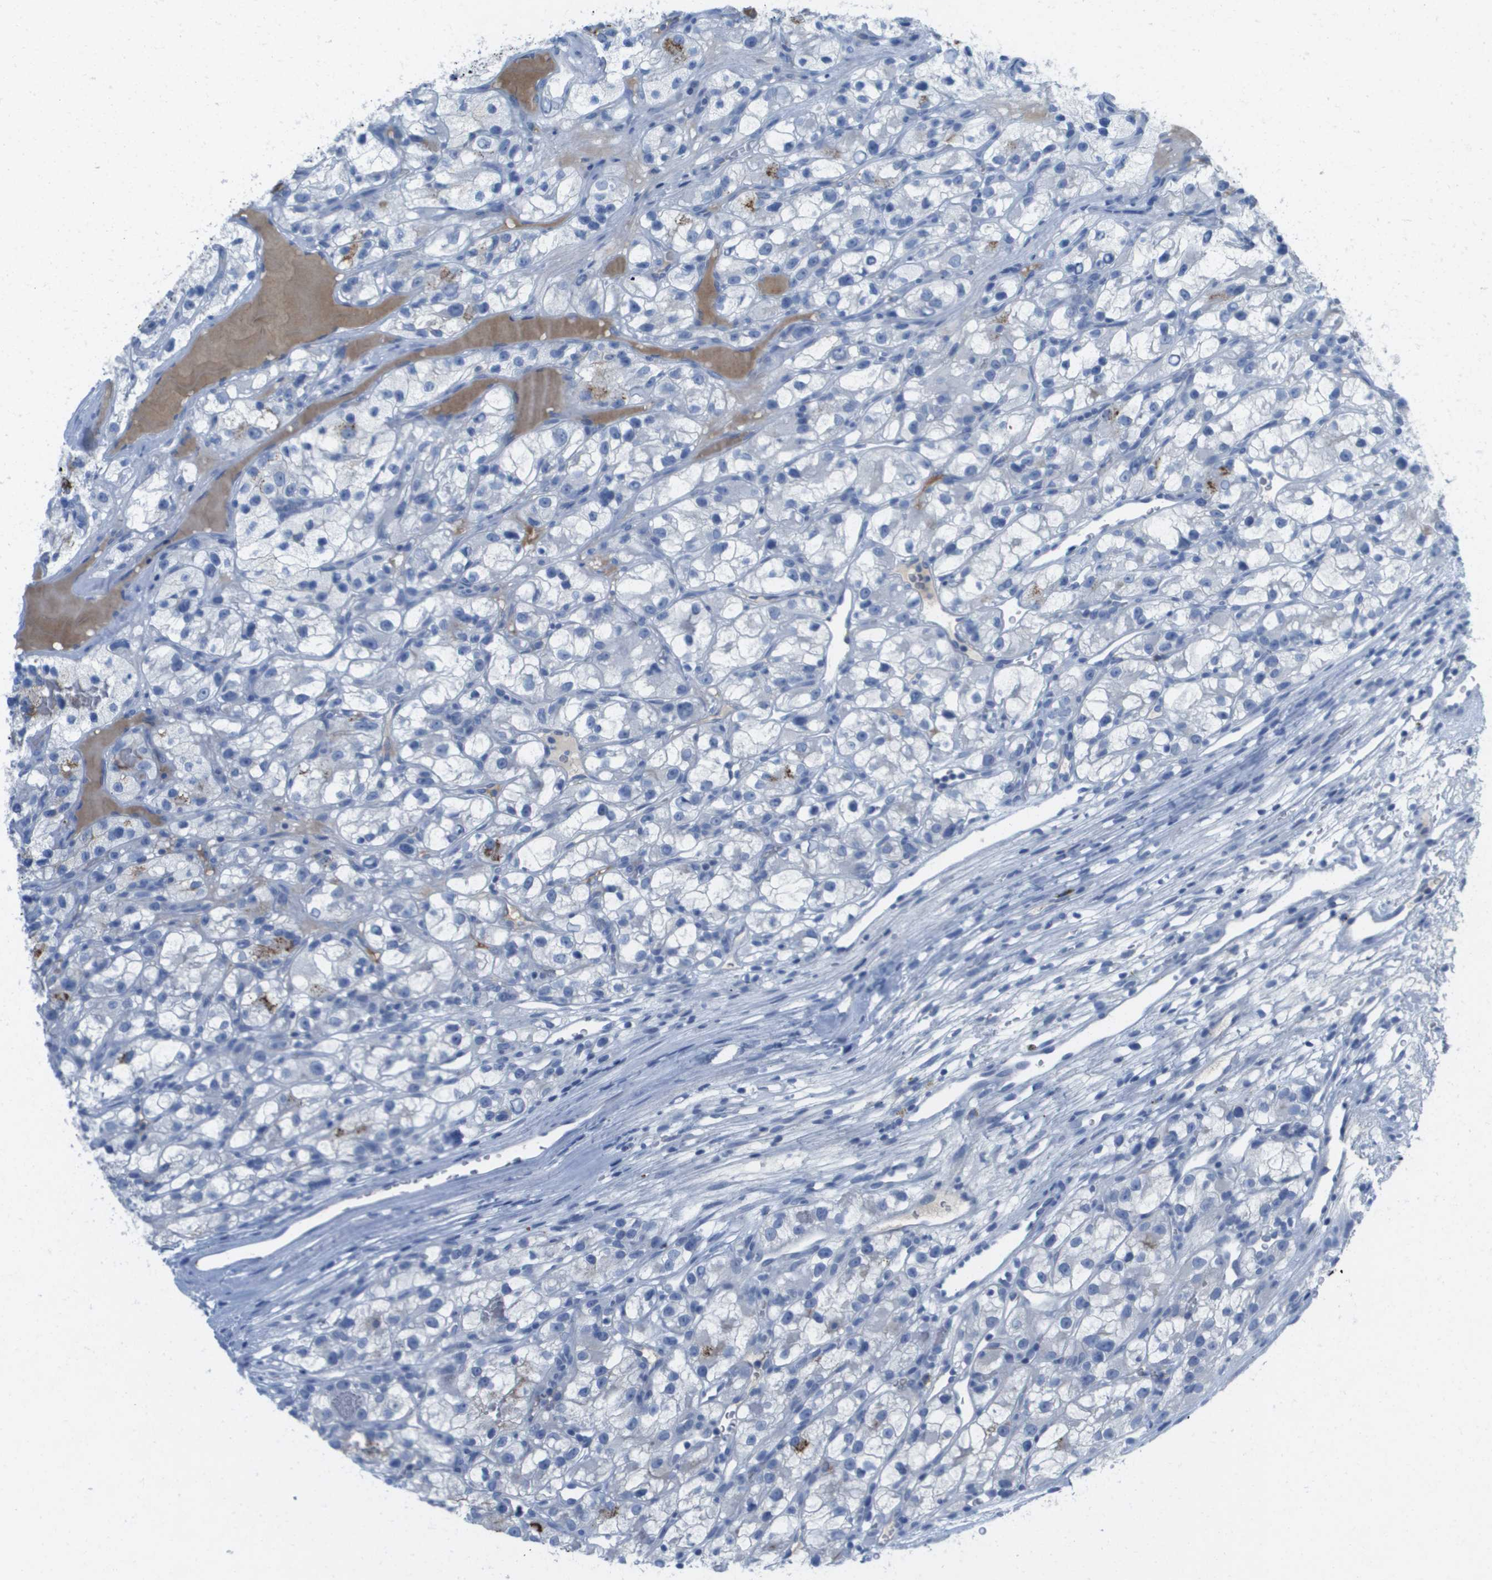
{"staining": {"intensity": "negative", "quantity": "none", "location": "none"}, "tissue": "renal cancer", "cell_type": "Tumor cells", "image_type": "cancer", "snomed": [{"axis": "morphology", "description": "Adenocarcinoma, NOS"}, {"axis": "topography", "description": "Kidney"}], "caption": "A histopathology image of adenocarcinoma (renal) stained for a protein demonstrates no brown staining in tumor cells.", "gene": "GPR18", "patient": {"sex": "female", "age": 57}}